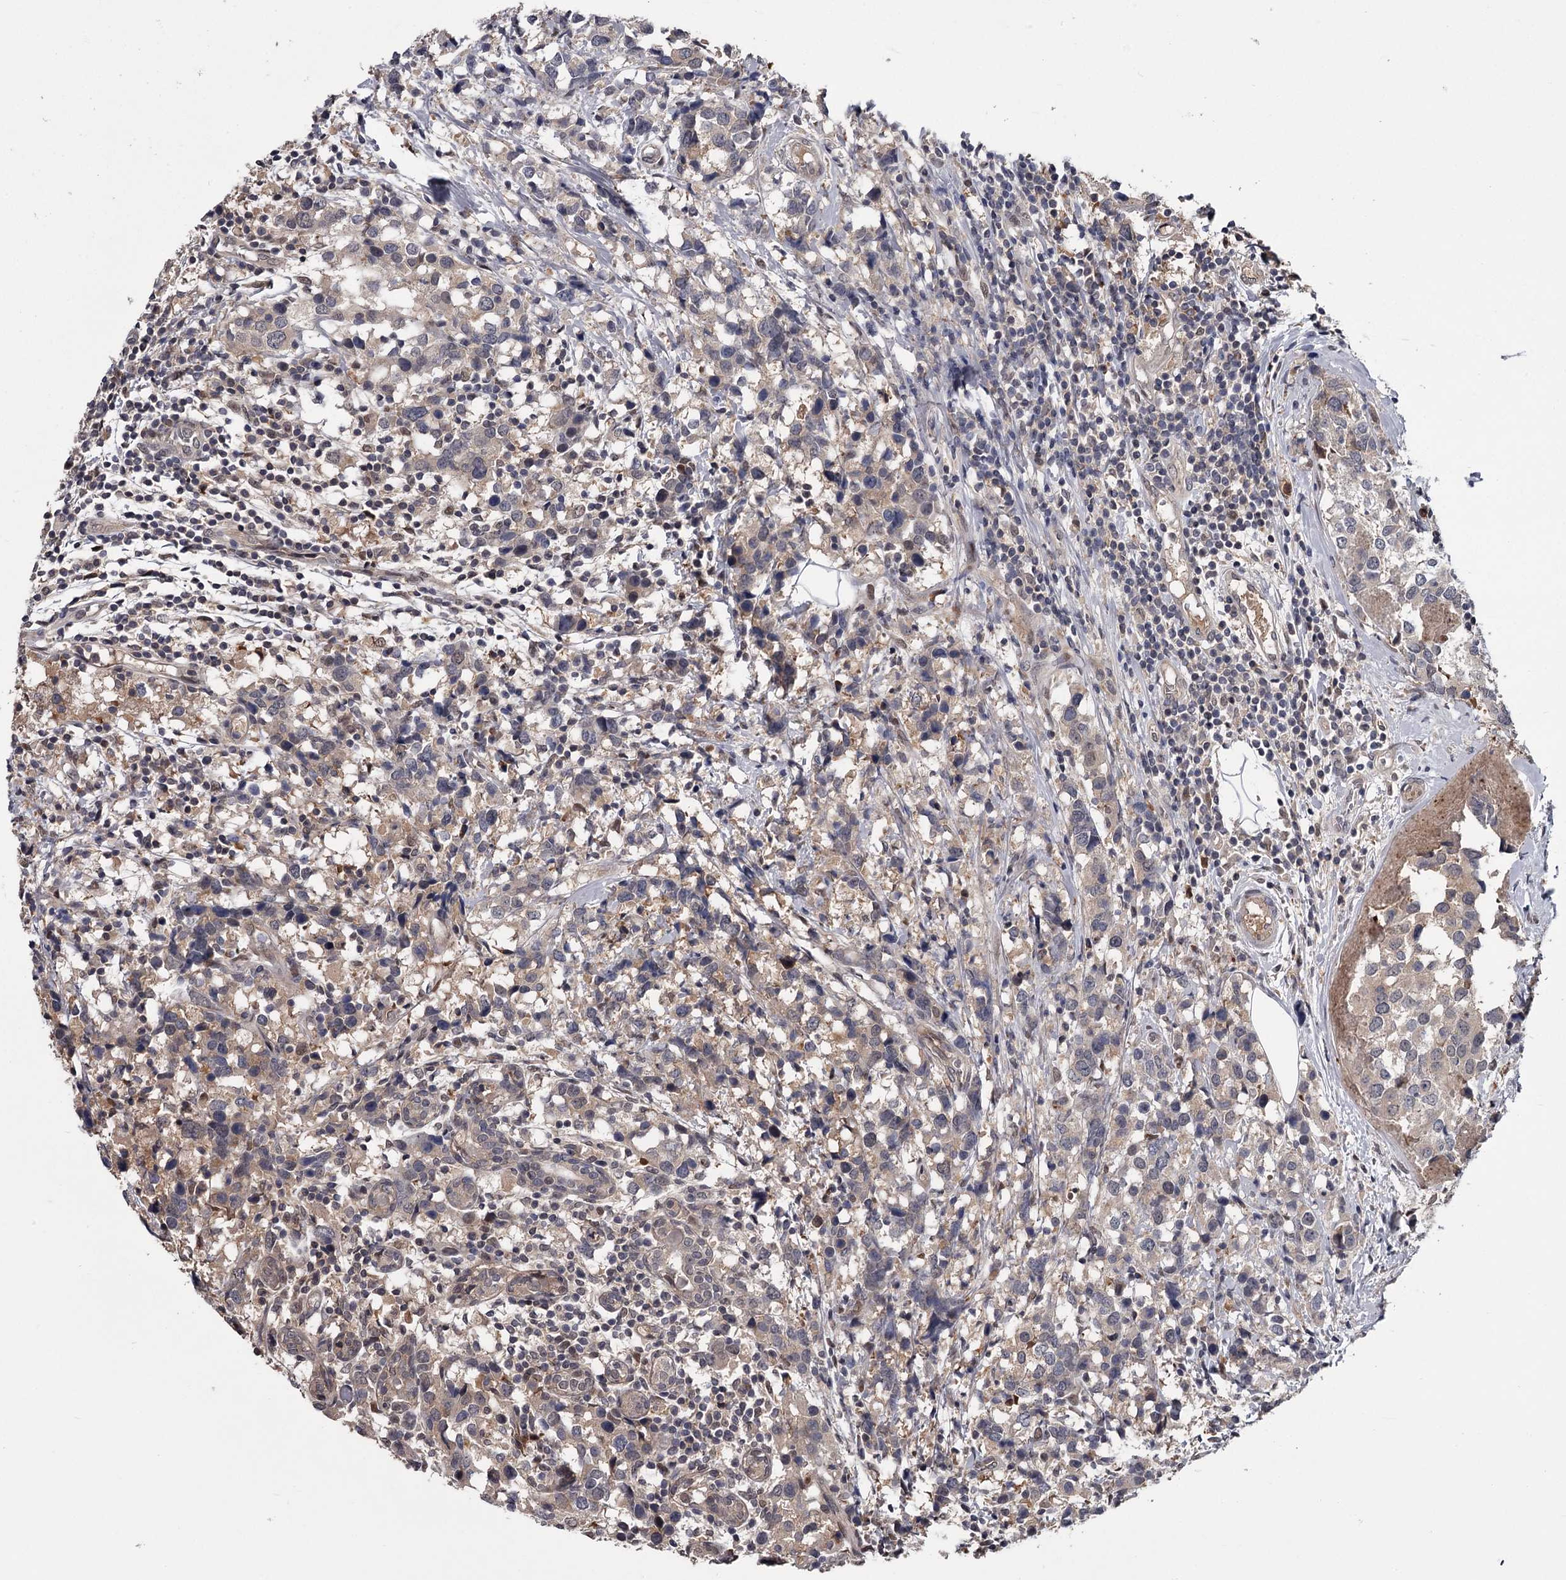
{"staining": {"intensity": "weak", "quantity": "25%-75%", "location": "cytoplasmic/membranous"}, "tissue": "breast cancer", "cell_type": "Tumor cells", "image_type": "cancer", "snomed": [{"axis": "morphology", "description": "Lobular carcinoma"}, {"axis": "topography", "description": "Breast"}], "caption": "DAB (3,3'-diaminobenzidine) immunohistochemical staining of breast lobular carcinoma exhibits weak cytoplasmic/membranous protein staining in about 25%-75% of tumor cells.", "gene": "DAO", "patient": {"sex": "female", "age": 59}}